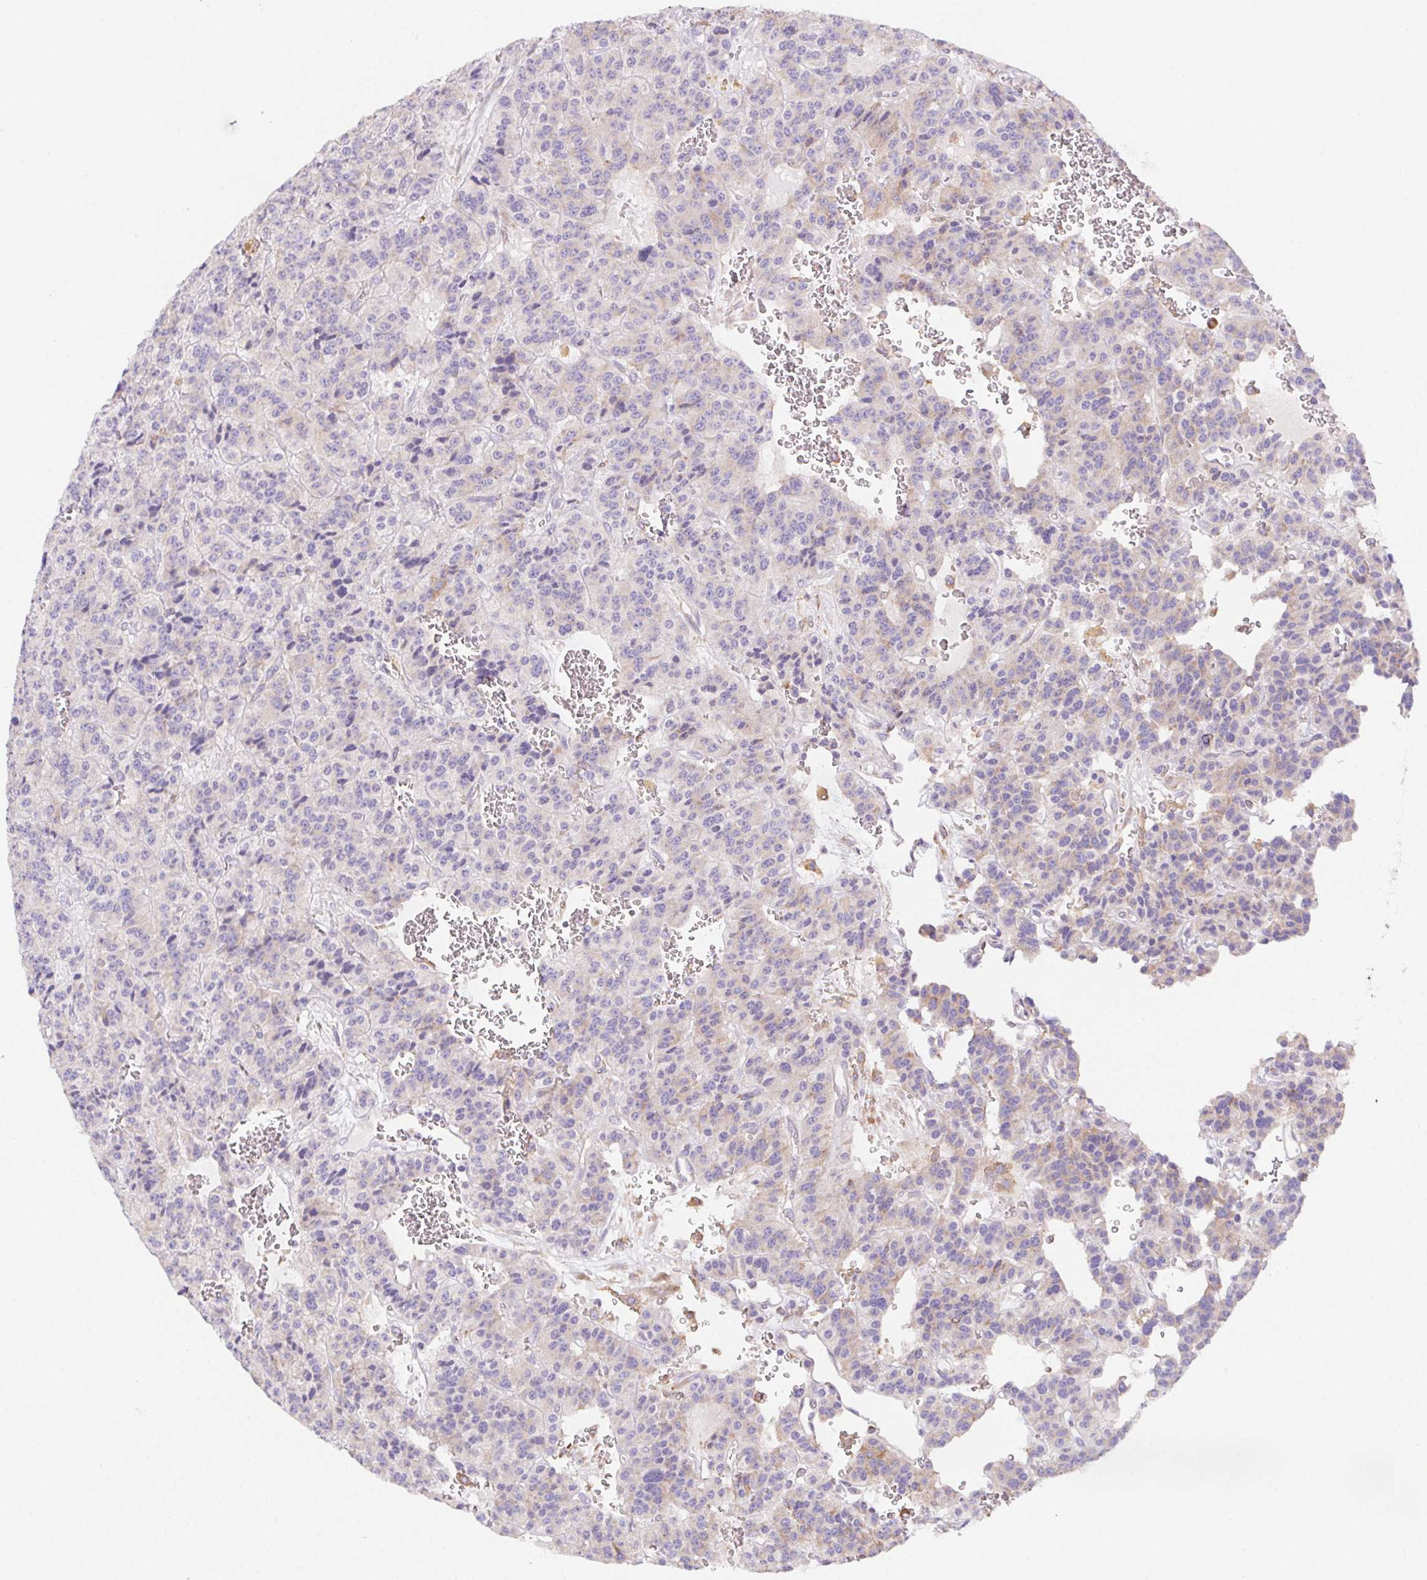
{"staining": {"intensity": "weak", "quantity": "<25%", "location": "cytoplasmic/membranous"}, "tissue": "carcinoid", "cell_type": "Tumor cells", "image_type": "cancer", "snomed": [{"axis": "morphology", "description": "Carcinoid, malignant, NOS"}, {"axis": "topography", "description": "Lung"}], "caption": "Carcinoid stained for a protein using immunohistochemistry (IHC) reveals no staining tumor cells.", "gene": "ADAM8", "patient": {"sex": "female", "age": 71}}